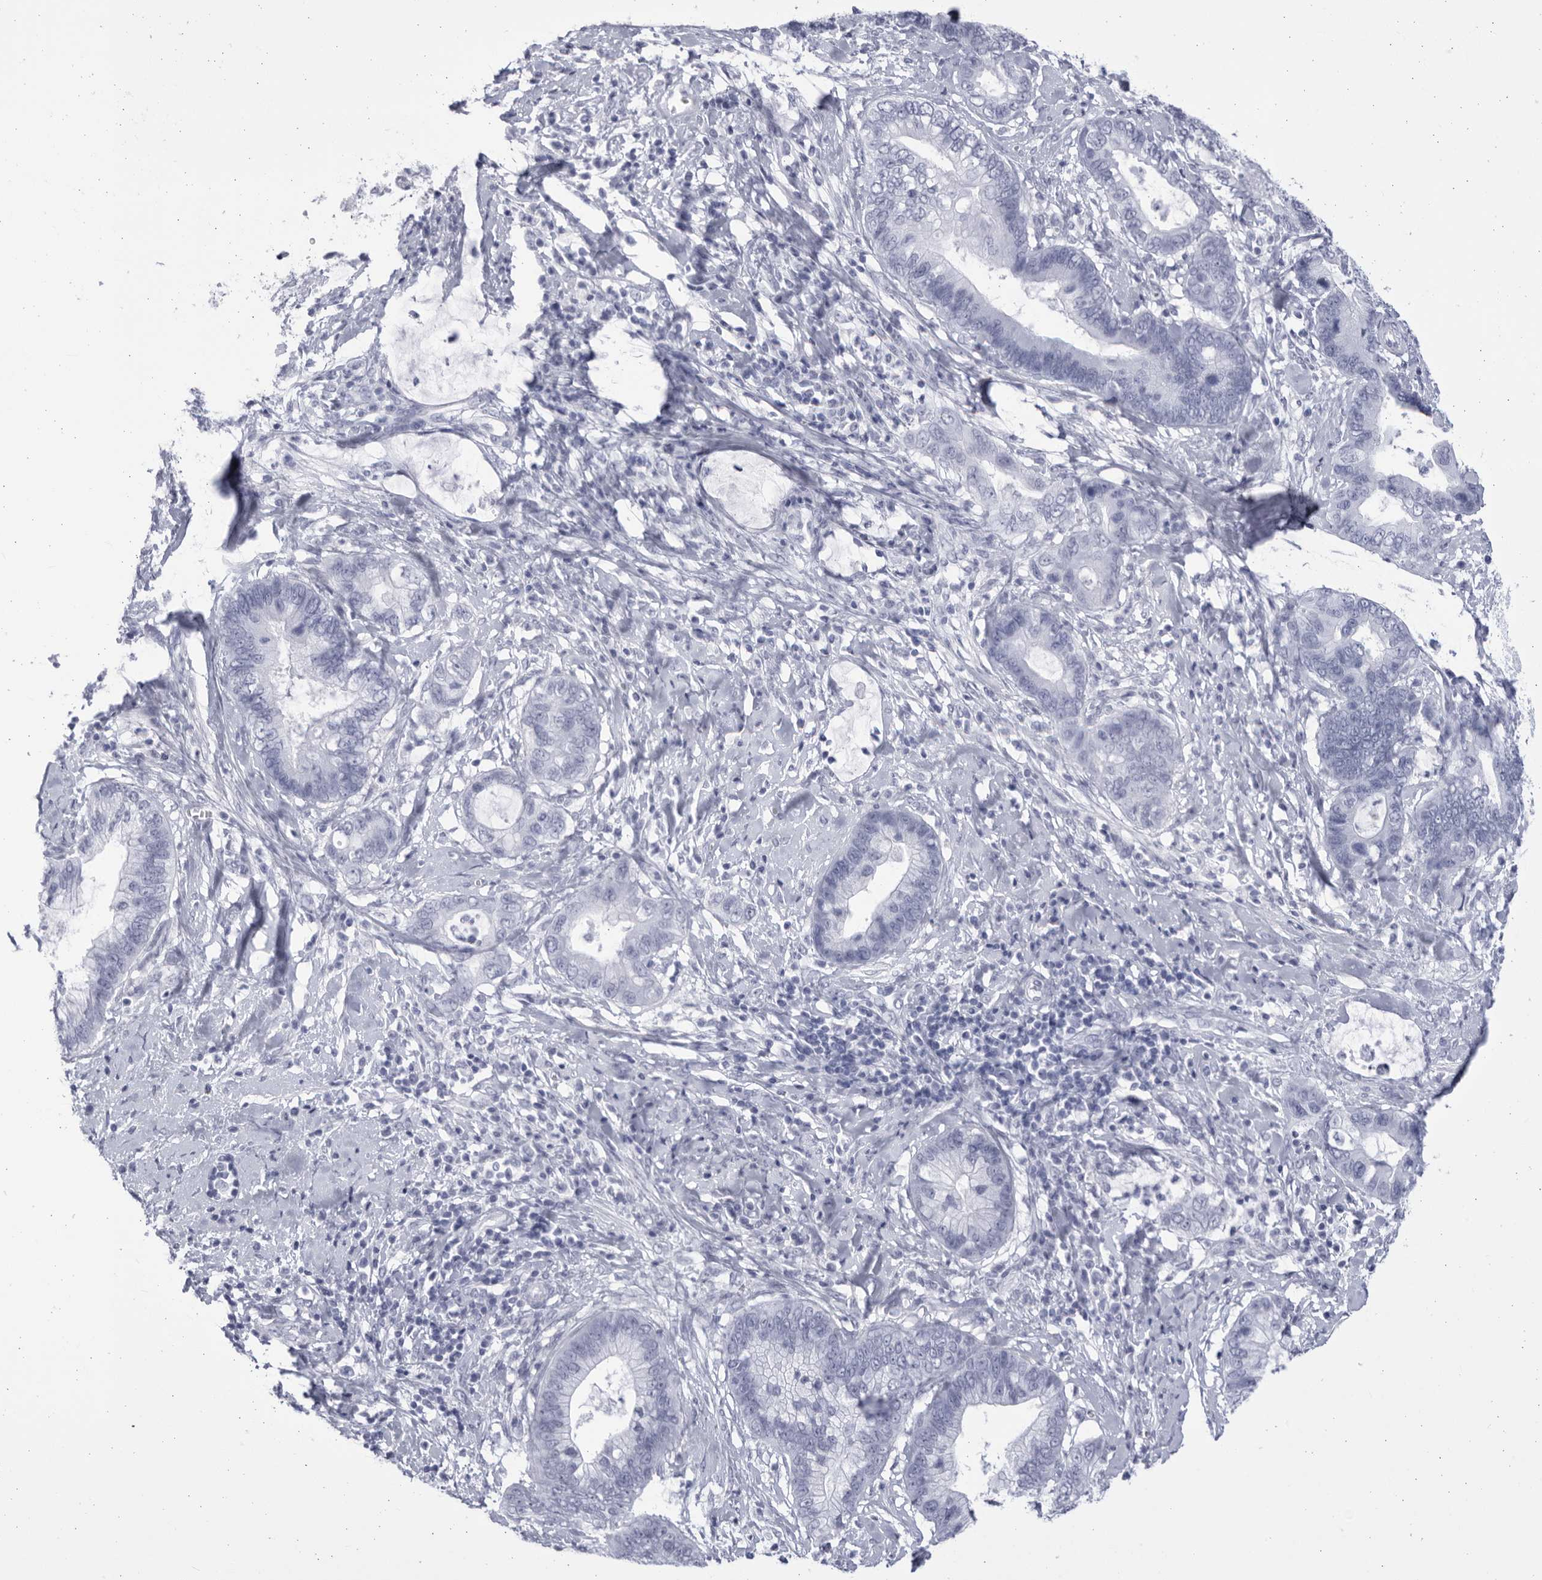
{"staining": {"intensity": "negative", "quantity": "none", "location": "none"}, "tissue": "cervical cancer", "cell_type": "Tumor cells", "image_type": "cancer", "snomed": [{"axis": "morphology", "description": "Adenocarcinoma, NOS"}, {"axis": "topography", "description": "Cervix"}], "caption": "IHC photomicrograph of neoplastic tissue: cervical cancer (adenocarcinoma) stained with DAB exhibits no significant protein positivity in tumor cells.", "gene": "CCDC181", "patient": {"sex": "female", "age": 44}}